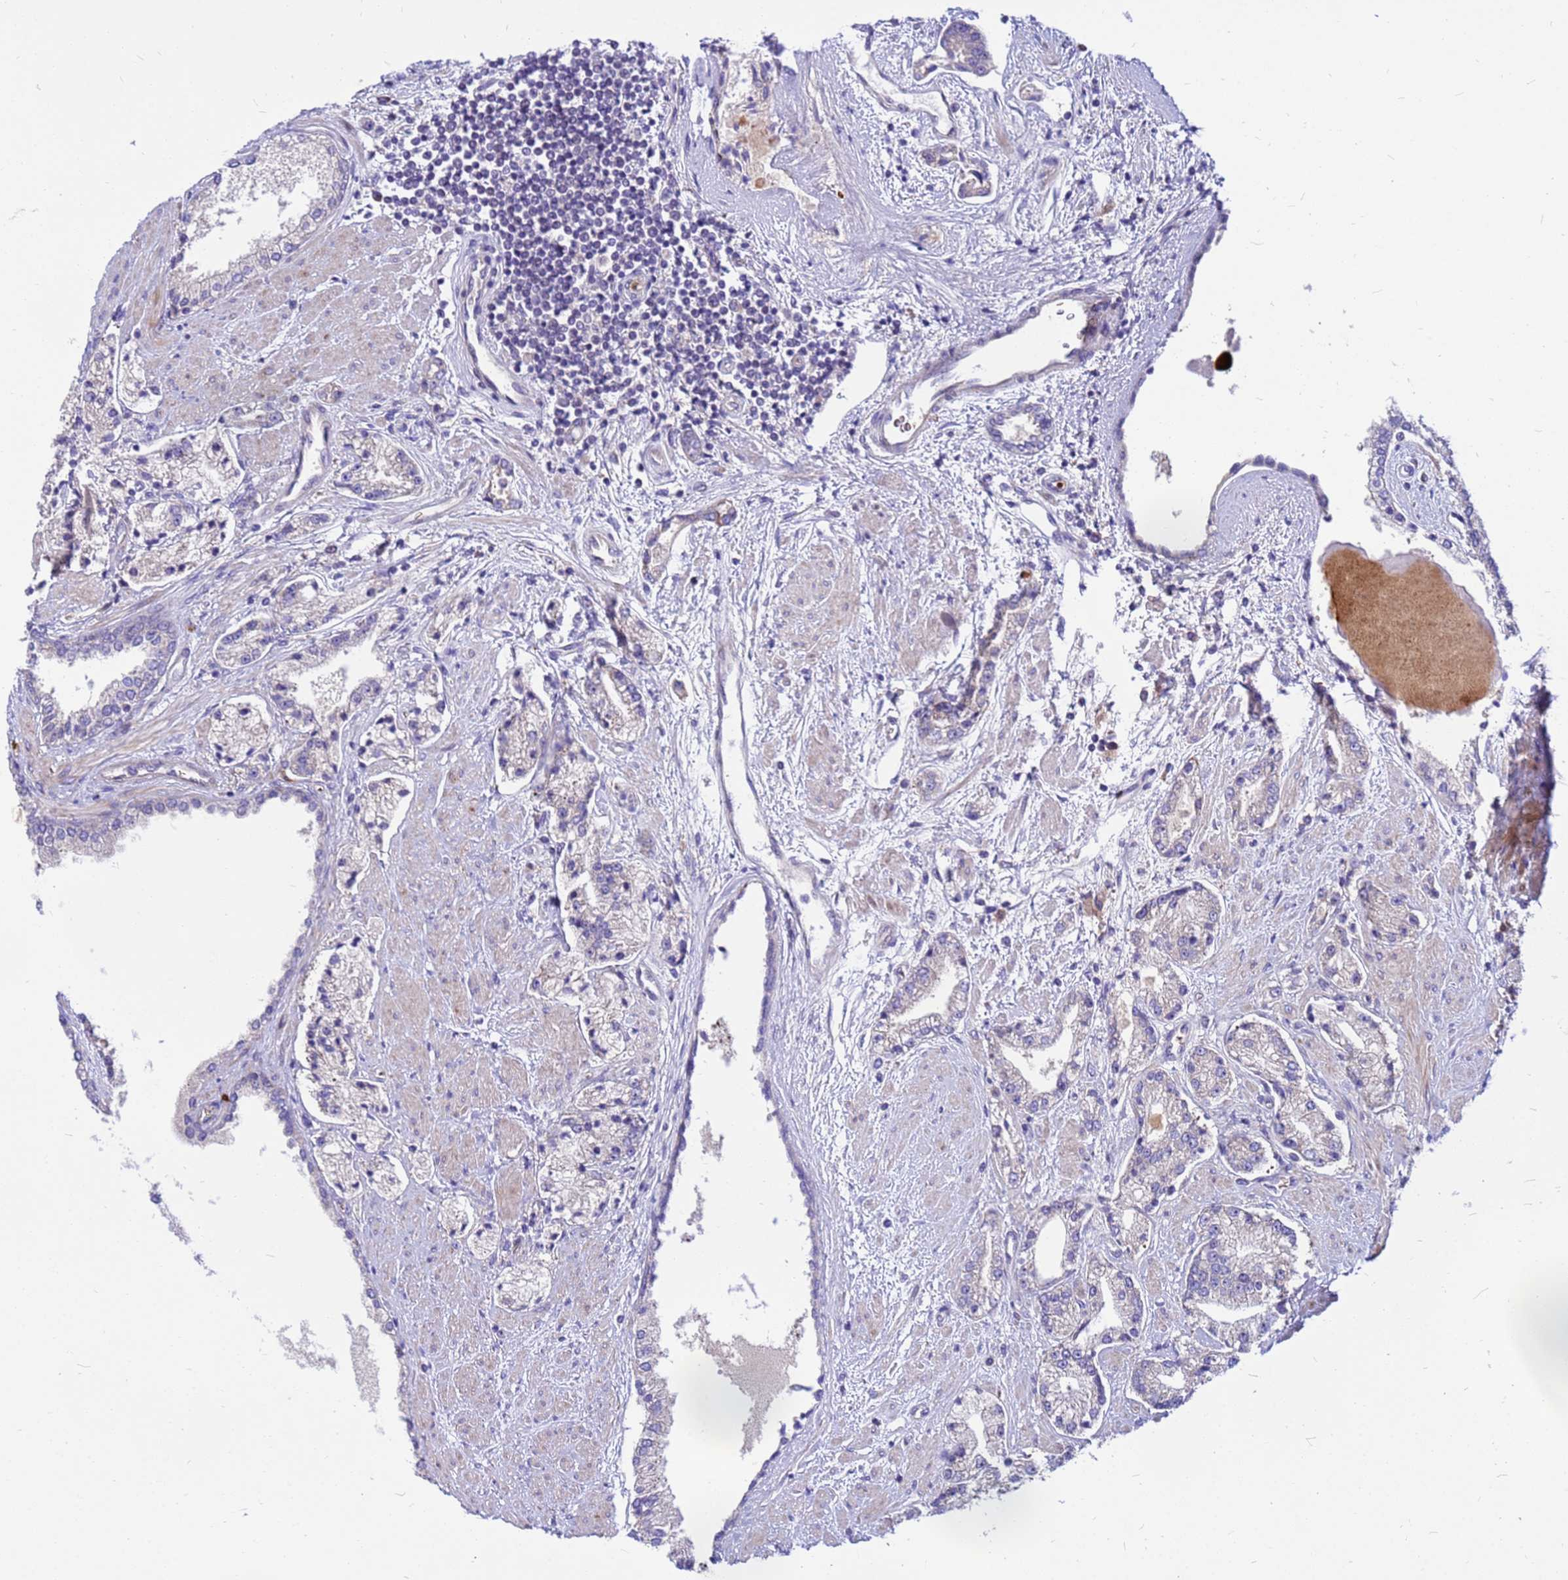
{"staining": {"intensity": "negative", "quantity": "none", "location": "none"}, "tissue": "prostate cancer", "cell_type": "Tumor cells", "image_type": "cancer", "snomed": [{"axis": "morphology", "description": "Adenocarcinoma, High grade"}, {"axis": "topography", "description": "Prostate"}], "caption": "IHC photomicrograph of neoplastic tissue: prostate cancer (high-grade adenocarcinoma) stained with DAB displays no significant protein expression in tumor cells.", "gene": "ZNF669", "patient": {"sex": "male", "age": 67}}